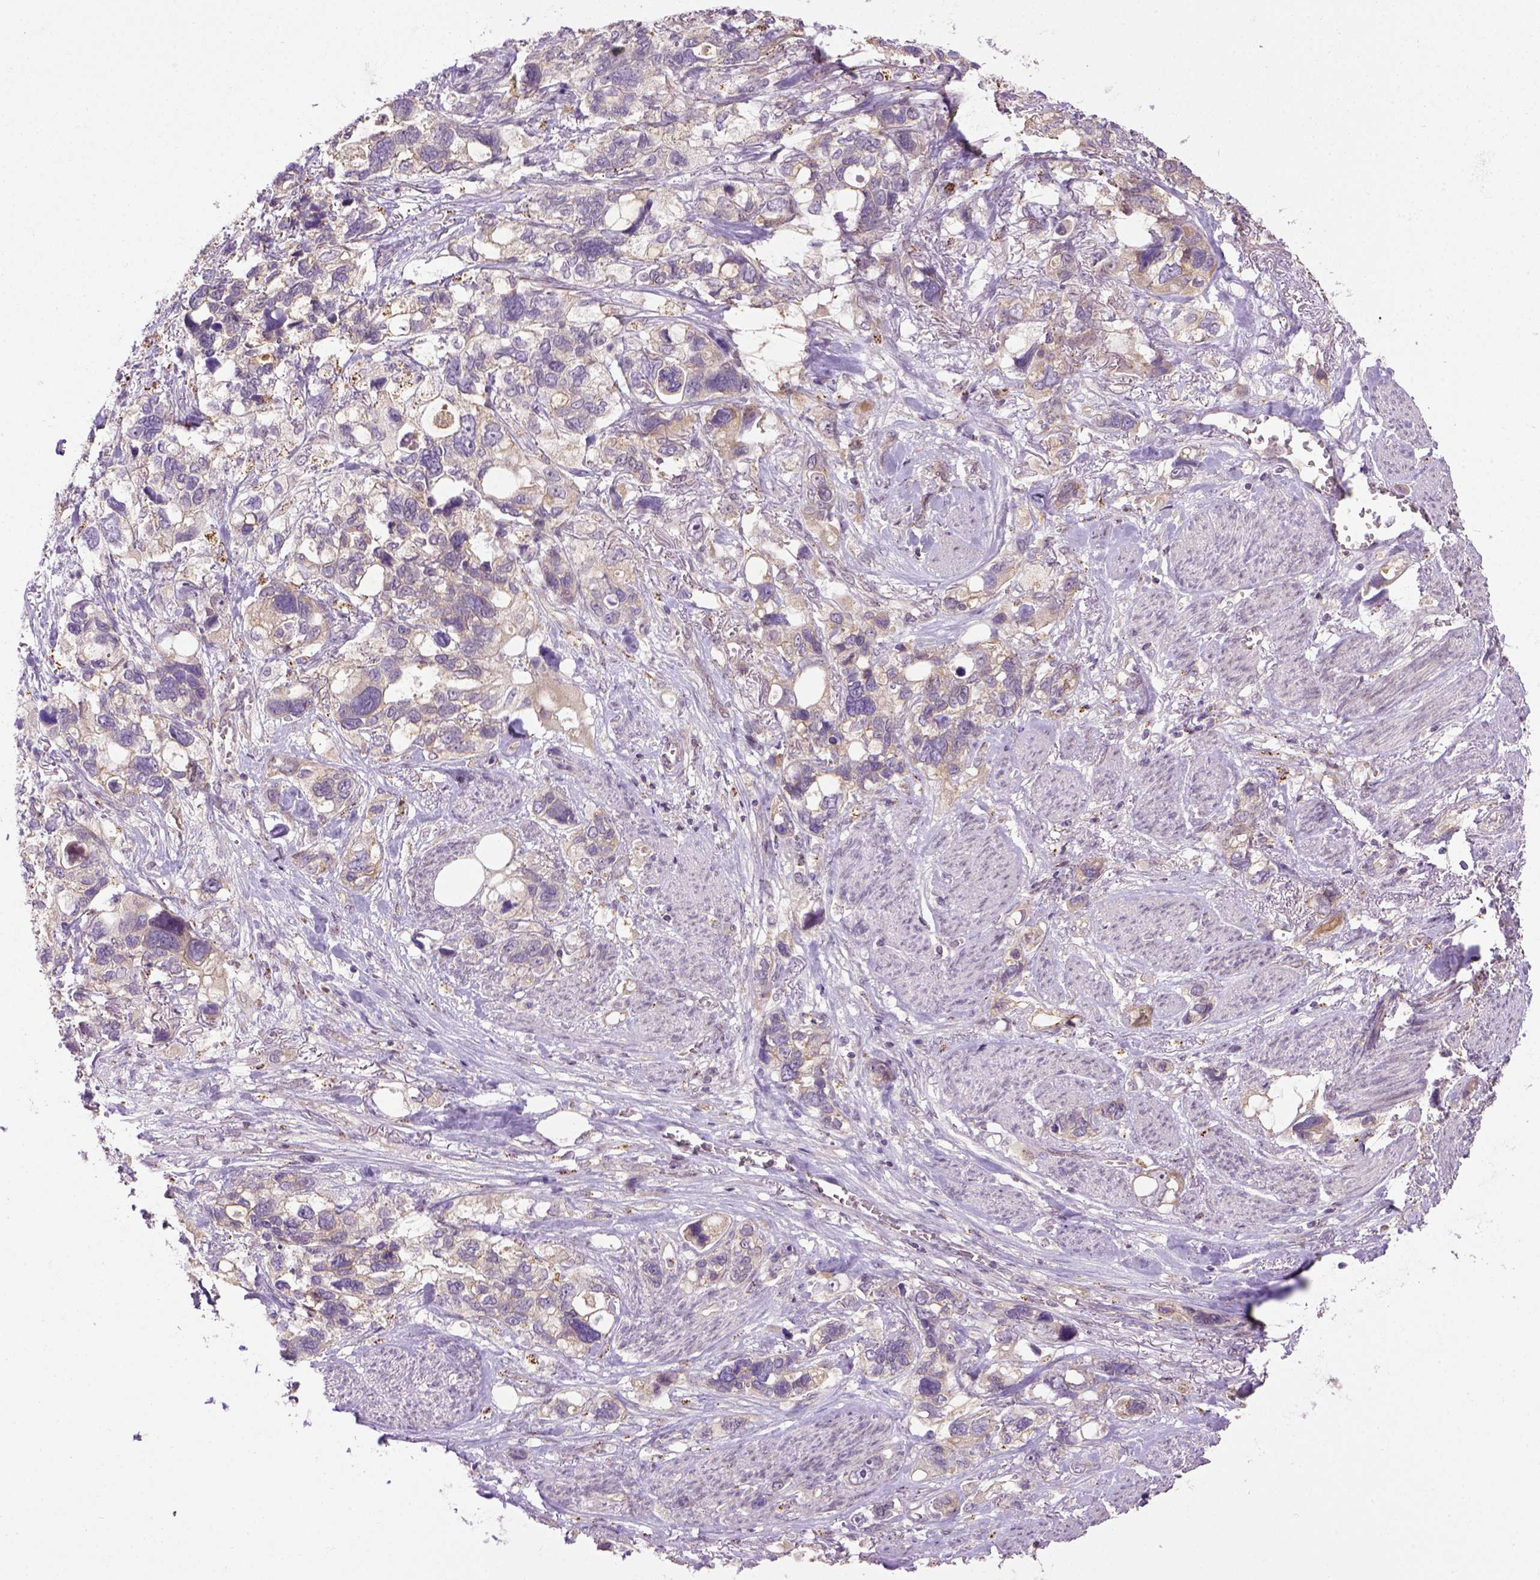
{"staining": {"intensity": "weak", "quantity": "<25%", "location": "cytoplasmic/membranous"}, "tissue": "stomach cancer", "cell_type": "Tumor cells", "image_type": "cancer", "snomed": [{"axis": "morphology", "description": "Adenocarcinoma, NOS"}, {"axis": "topography", "description": "Stomach, upper"}], "caption": "The histopathology image reveals no significant positivity in tumor cells of adenocarcinoma (stomach).", "gene": "KAZN", "patient": {"sex": "female", "age": 81}}